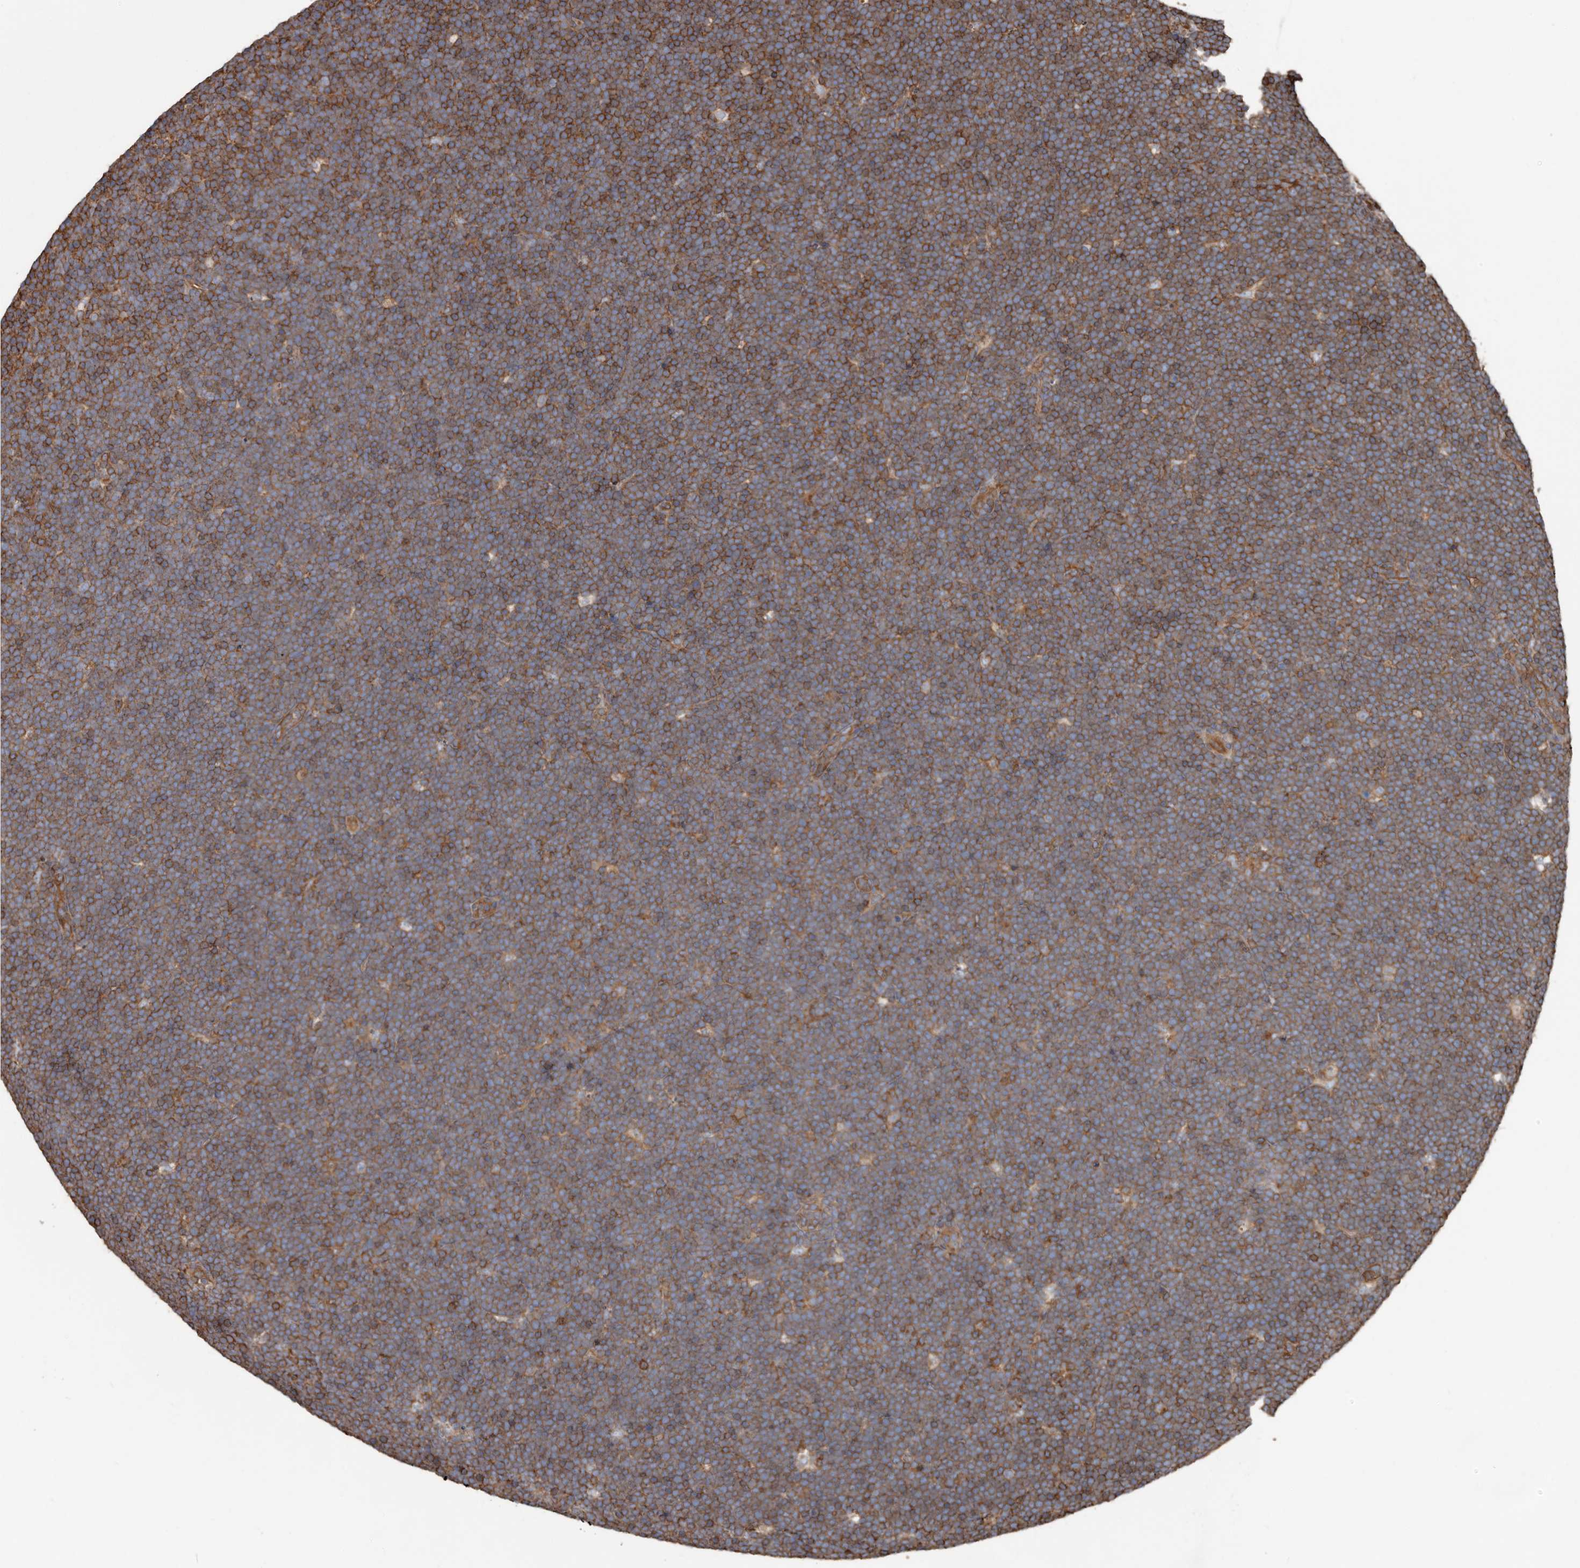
{"staining": {"intensity": "strong", "quantity": "25%-75%", "location": "cytoplasmic/membranous"}, "tissue": "lymphoma", "cell_type": "Tumor cells", "image_type": "cancer", "snomed": [{"axis": "morphology", "description": "Malignant lymphoma, non-Hodgkin's type, High grade"}, {"axis": "topography", "description": "Lymph node"}], "caption": "Immunohistochemistry of human lymphoma shows high levels of strong cytoplasmic/membranous staining in approximately 25%-75% of tumor cells. (DAB IHC with brightfield microscopy, high magnification).", "gene": "DENND6B", "patient": {"sex": "male", "age": 13}}